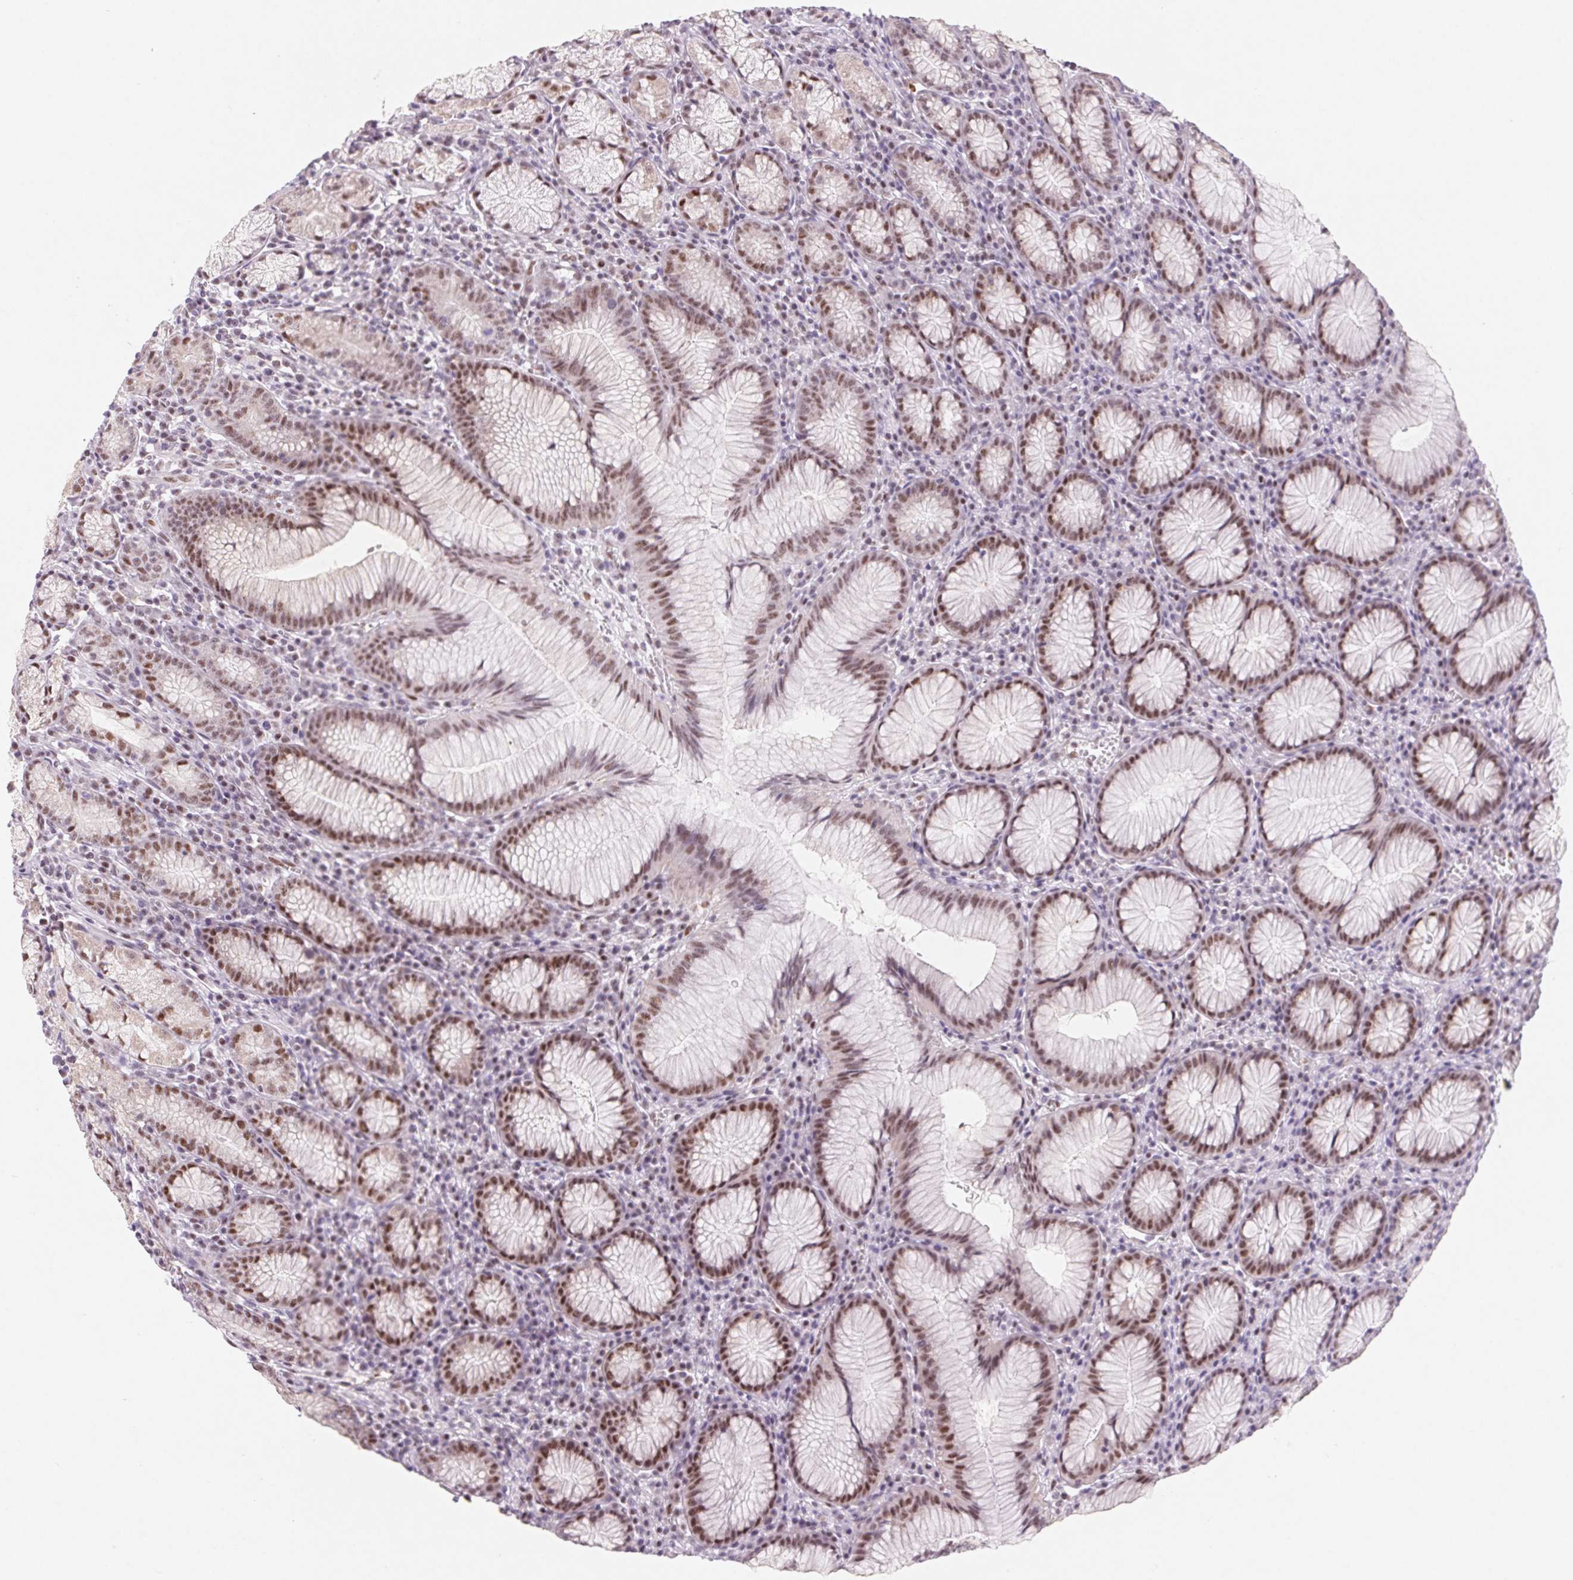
{"staining": {"intensity": "moderate", "quantity": "25%-75%", "location": "nuclear"}, "tissue": "stomach", "cell_type": "Glandular cells", "image_type": "normal", "snomed": [{"axis": "morphology", "description": "Normal tissue, NOS"}, {"axis": "topography", "description": "Stomach"}], "caption": "The immunohistochemical stain highlights moderate nuclear expression in glandular cells of unremarkable stomach. (IHC, brightfield microscopy, high magnification).", "gene": "DPPA5", "patient": {"sex": "male", "age": 55}}